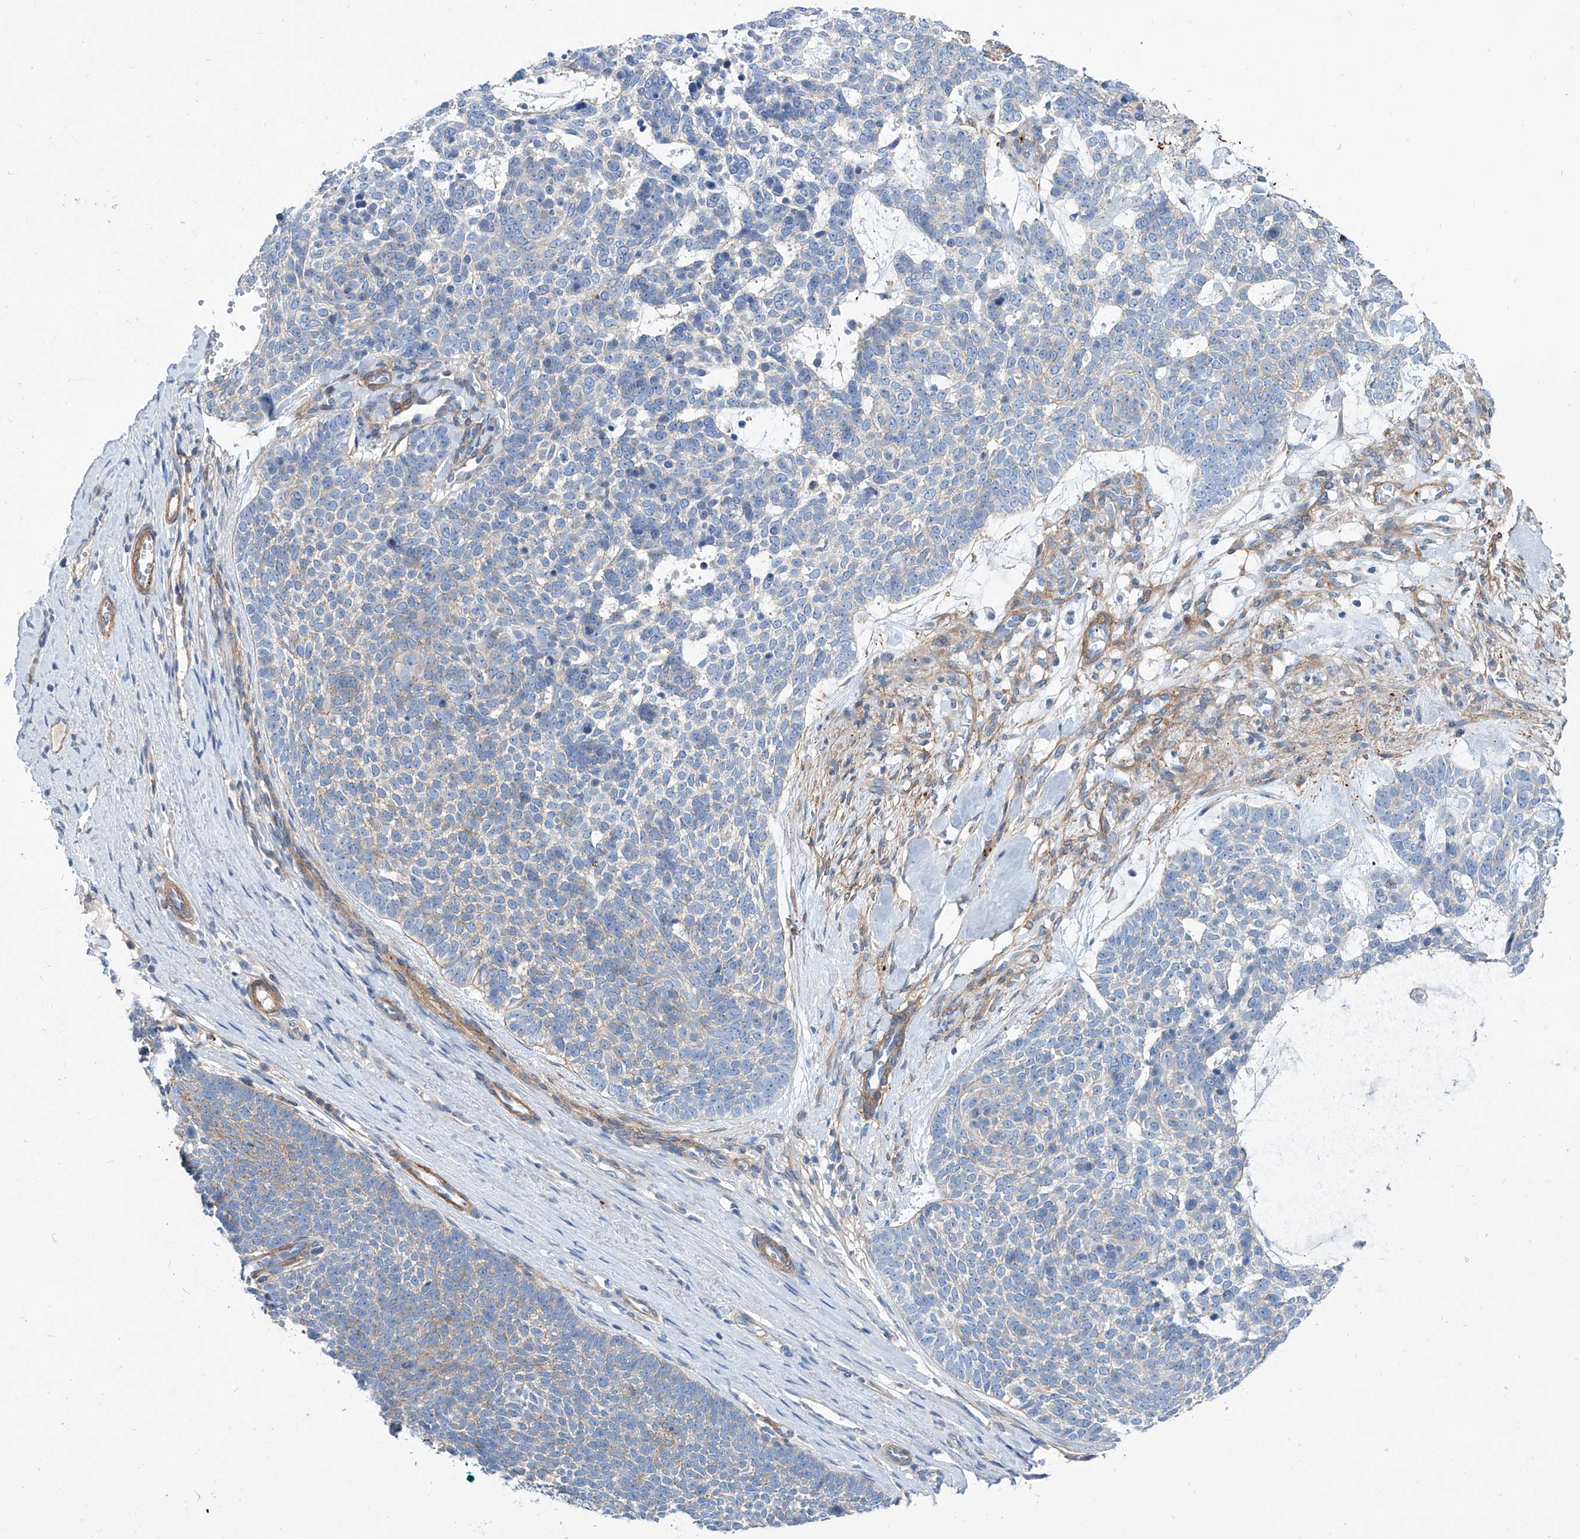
{"staining": {"intensity": "weak", "quantity": "<25%", "location": "cytoplasmic/membranous"}, "tissue": "skin cancer", "cell_type": "Tumor cells", "image_type": "cancer", "snomed": [{"axis": "morphology", "description": "Basal cell carcinoma"}, {"axis": "topography", "description": "Skin"}], "caption": "Tumor cells show no significant protein expression in basal cell carcinoma (skin). The staining was performed using DAB (3,3'-diaminobenzidine) to visualize the protein expression in brown, while the nuclei were stained in blue with hematoxylin (Magnification: 20x).", "gene": "TAS2R60", "patient": {"sex": "female", "age": 81}}